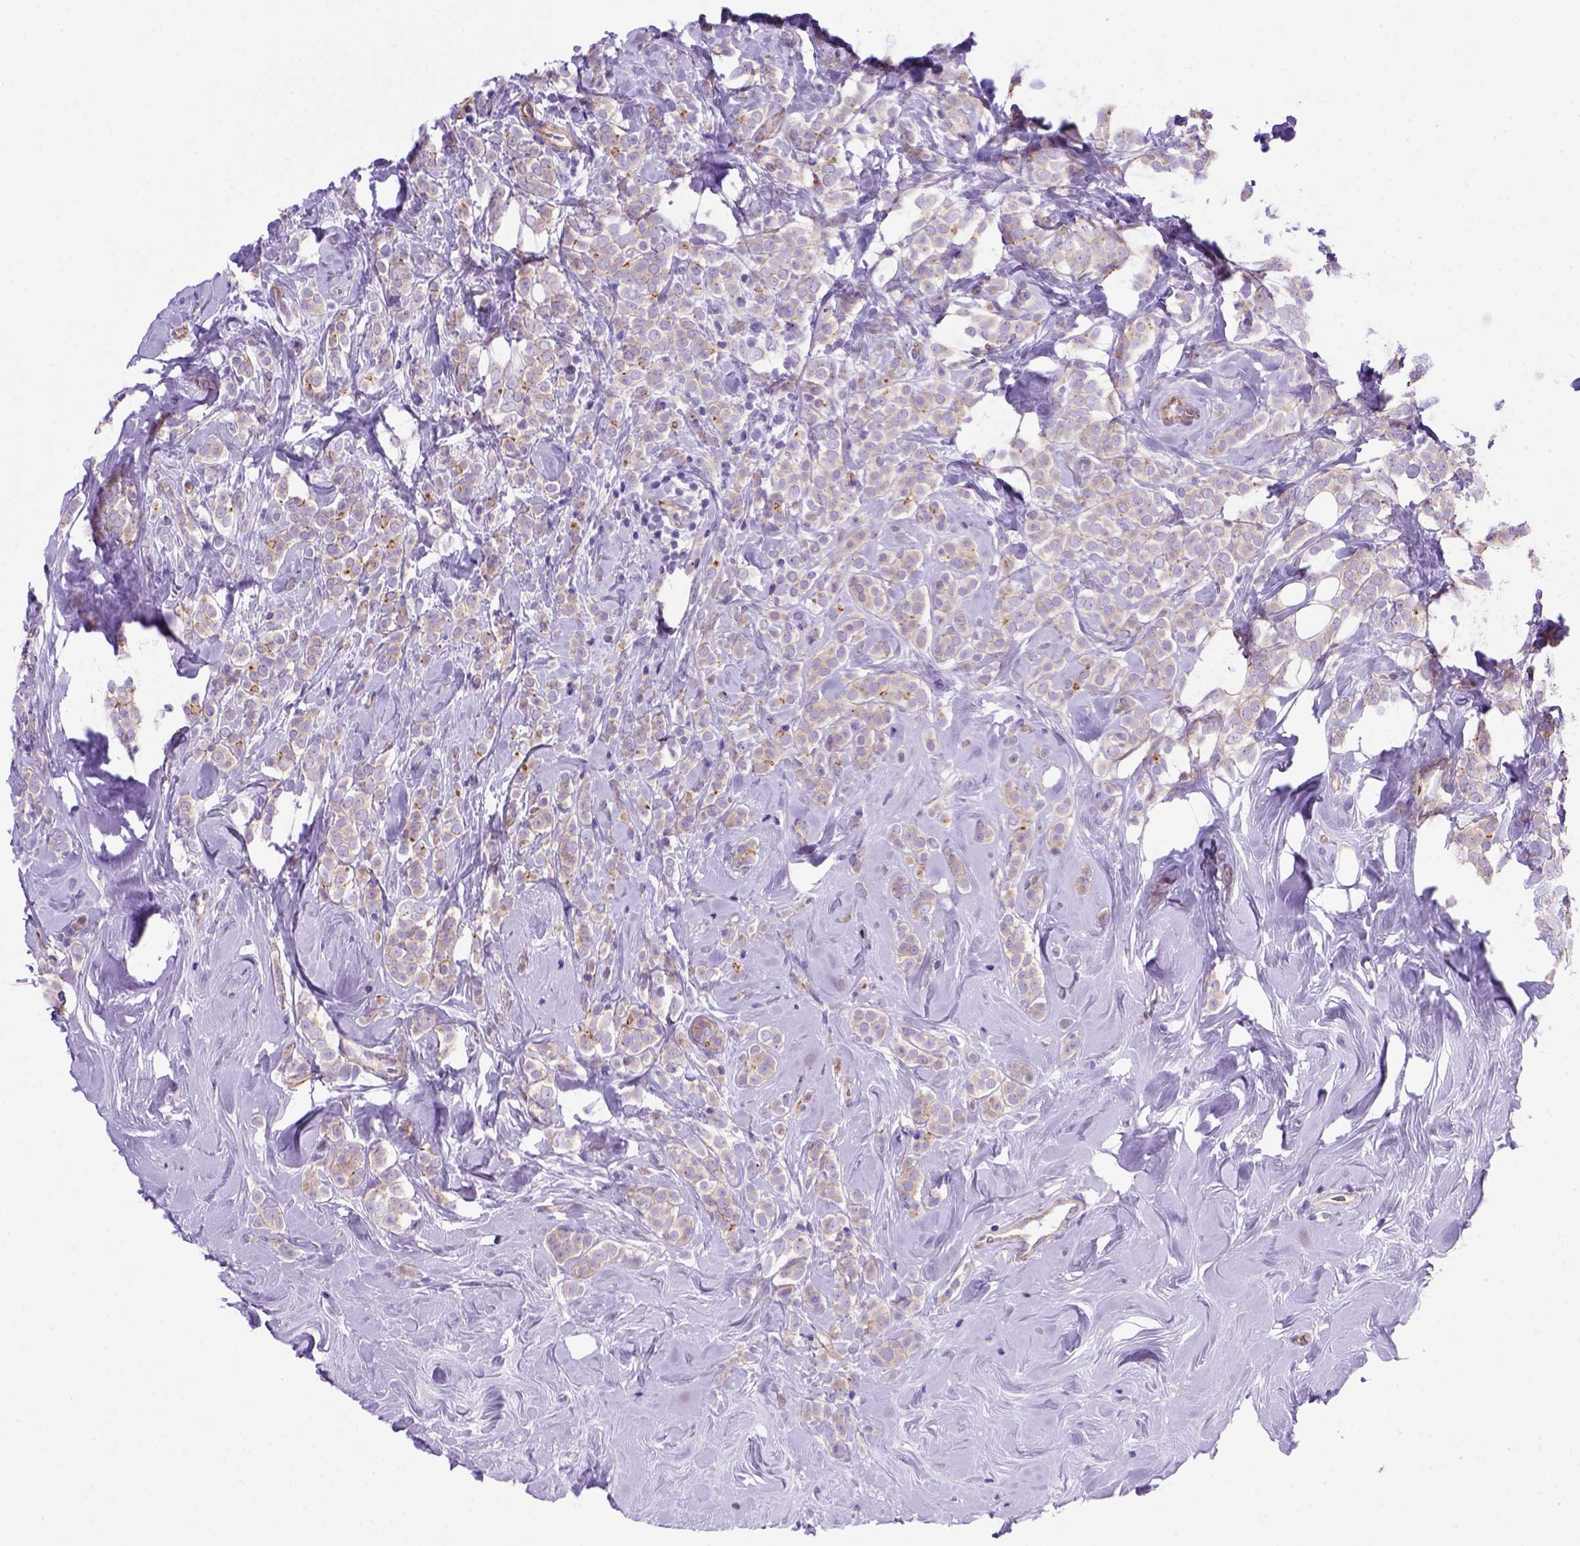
{"staining": {"intensity": "moderate", "quantity": "<25%", "location": "cytoplasmic/membranous"}, "tissue": "breast cancer", "cell_type": "Tumor cells", "image_type": "cancer", "snomed": [{"axis": "morphology", "description": "Lobular carcinoma"}, {"axis": "topography", "description": "Breast"}], "caption": "A low amount of moderate cytoplasmic/membranous staining is identified in about <25% of tumor cells in breast cancer (lobular carcinoma) tissue.", "gene": "PEX12", "patient": {"sex": "female", "age": 49}}